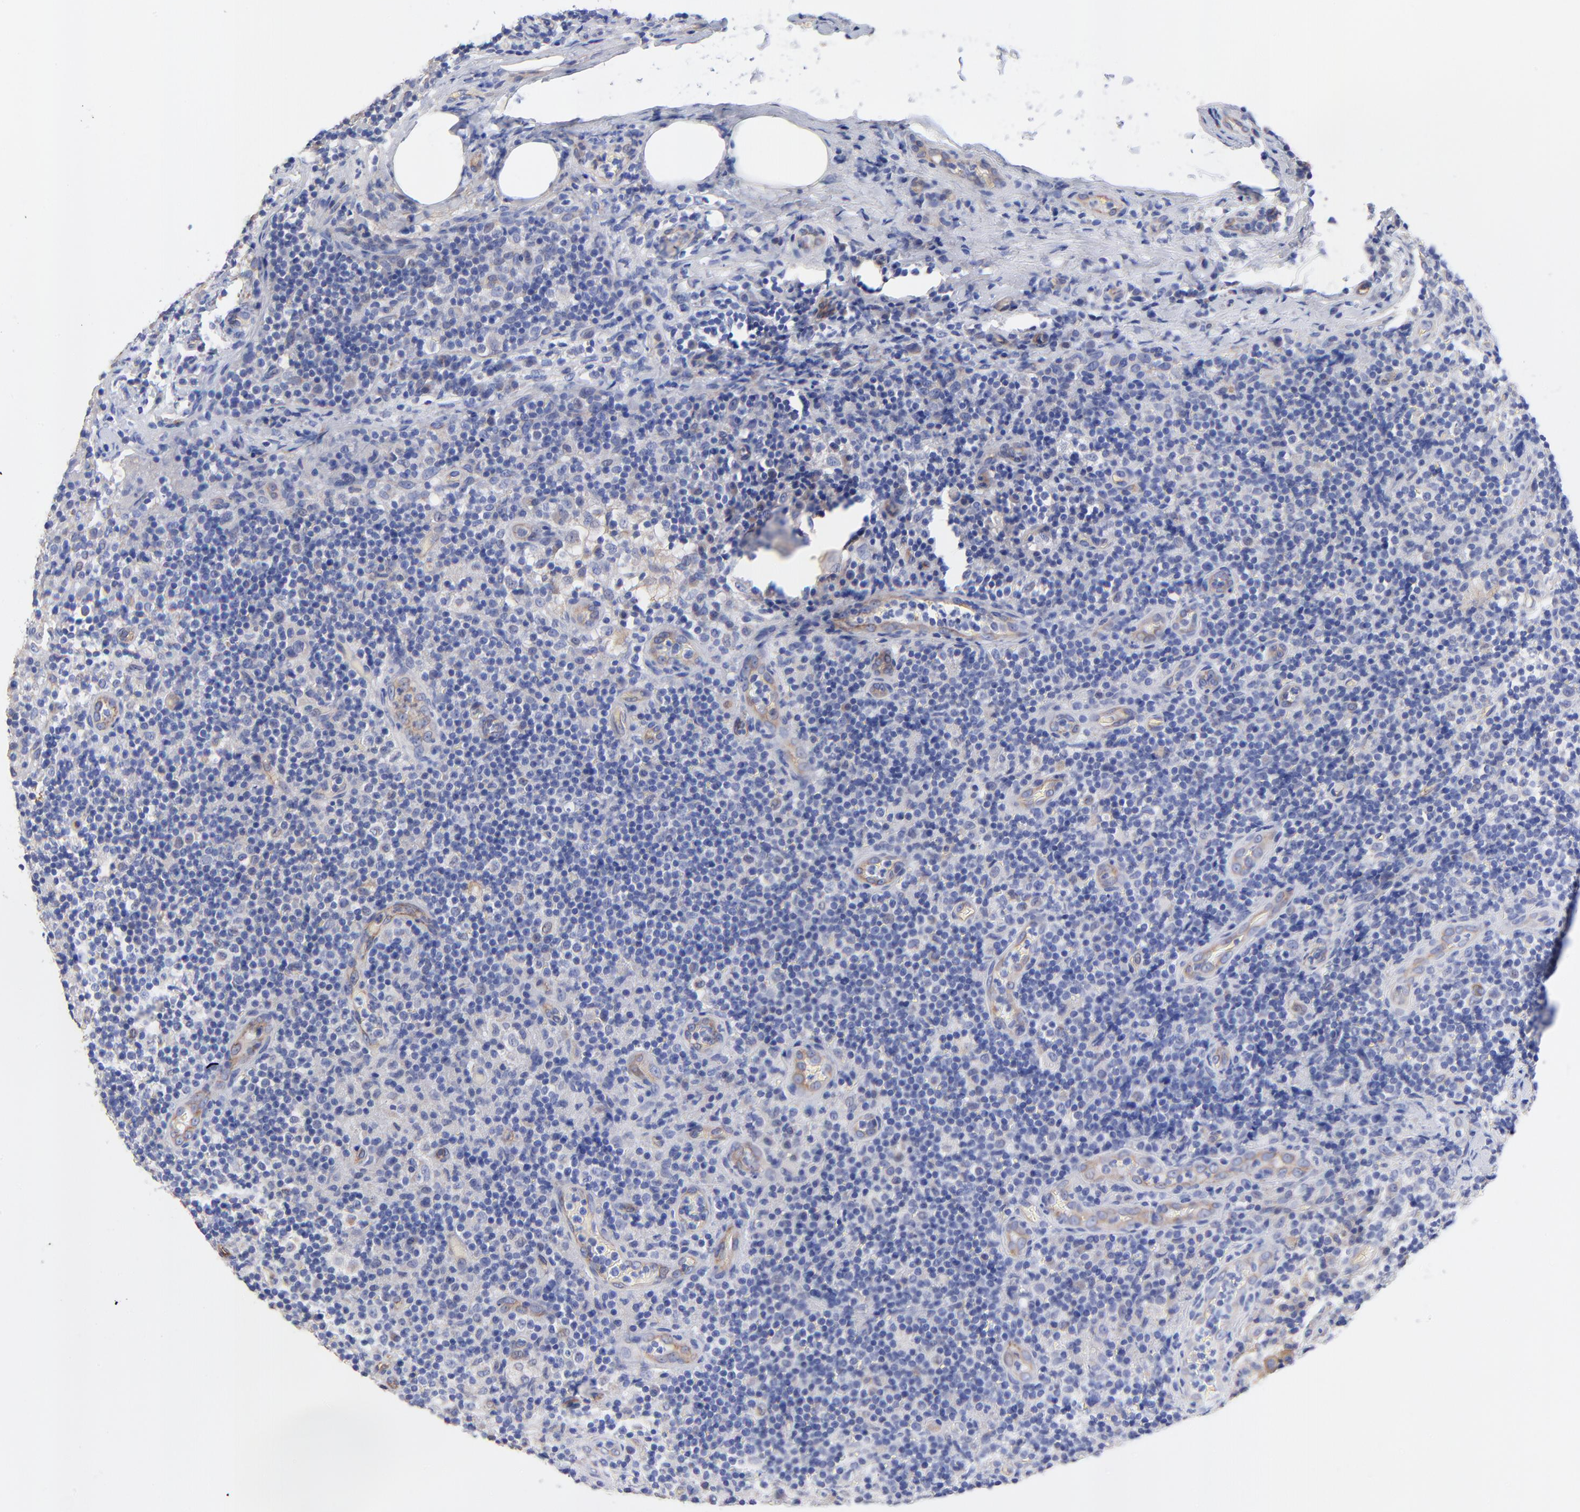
{"staining": {"intensity": "negative", "quantity": "none", "location": "none"}, "tissue": "lymph node", "cell_type": "Germinal center cells", "image_type": "normal", "snomed": [{"axis": "morphology", "description": "Normal tissue, NOS"}, {"axis": "morphology", "description": "Inflammation, NOS"}, {"axis": "topography", "description": "Lymph node"}], "caption": "An immunohistochemistry image of normal lymph node is shown. There is no staining in germinal center cells of lymph node. (Brightfield microscopy of DAB (3,3'-diaminobenzidine) immunohistochemistry at high magnification).", "gene": "SLC44A2", "patient": {"sex": "male", "age": 46}}